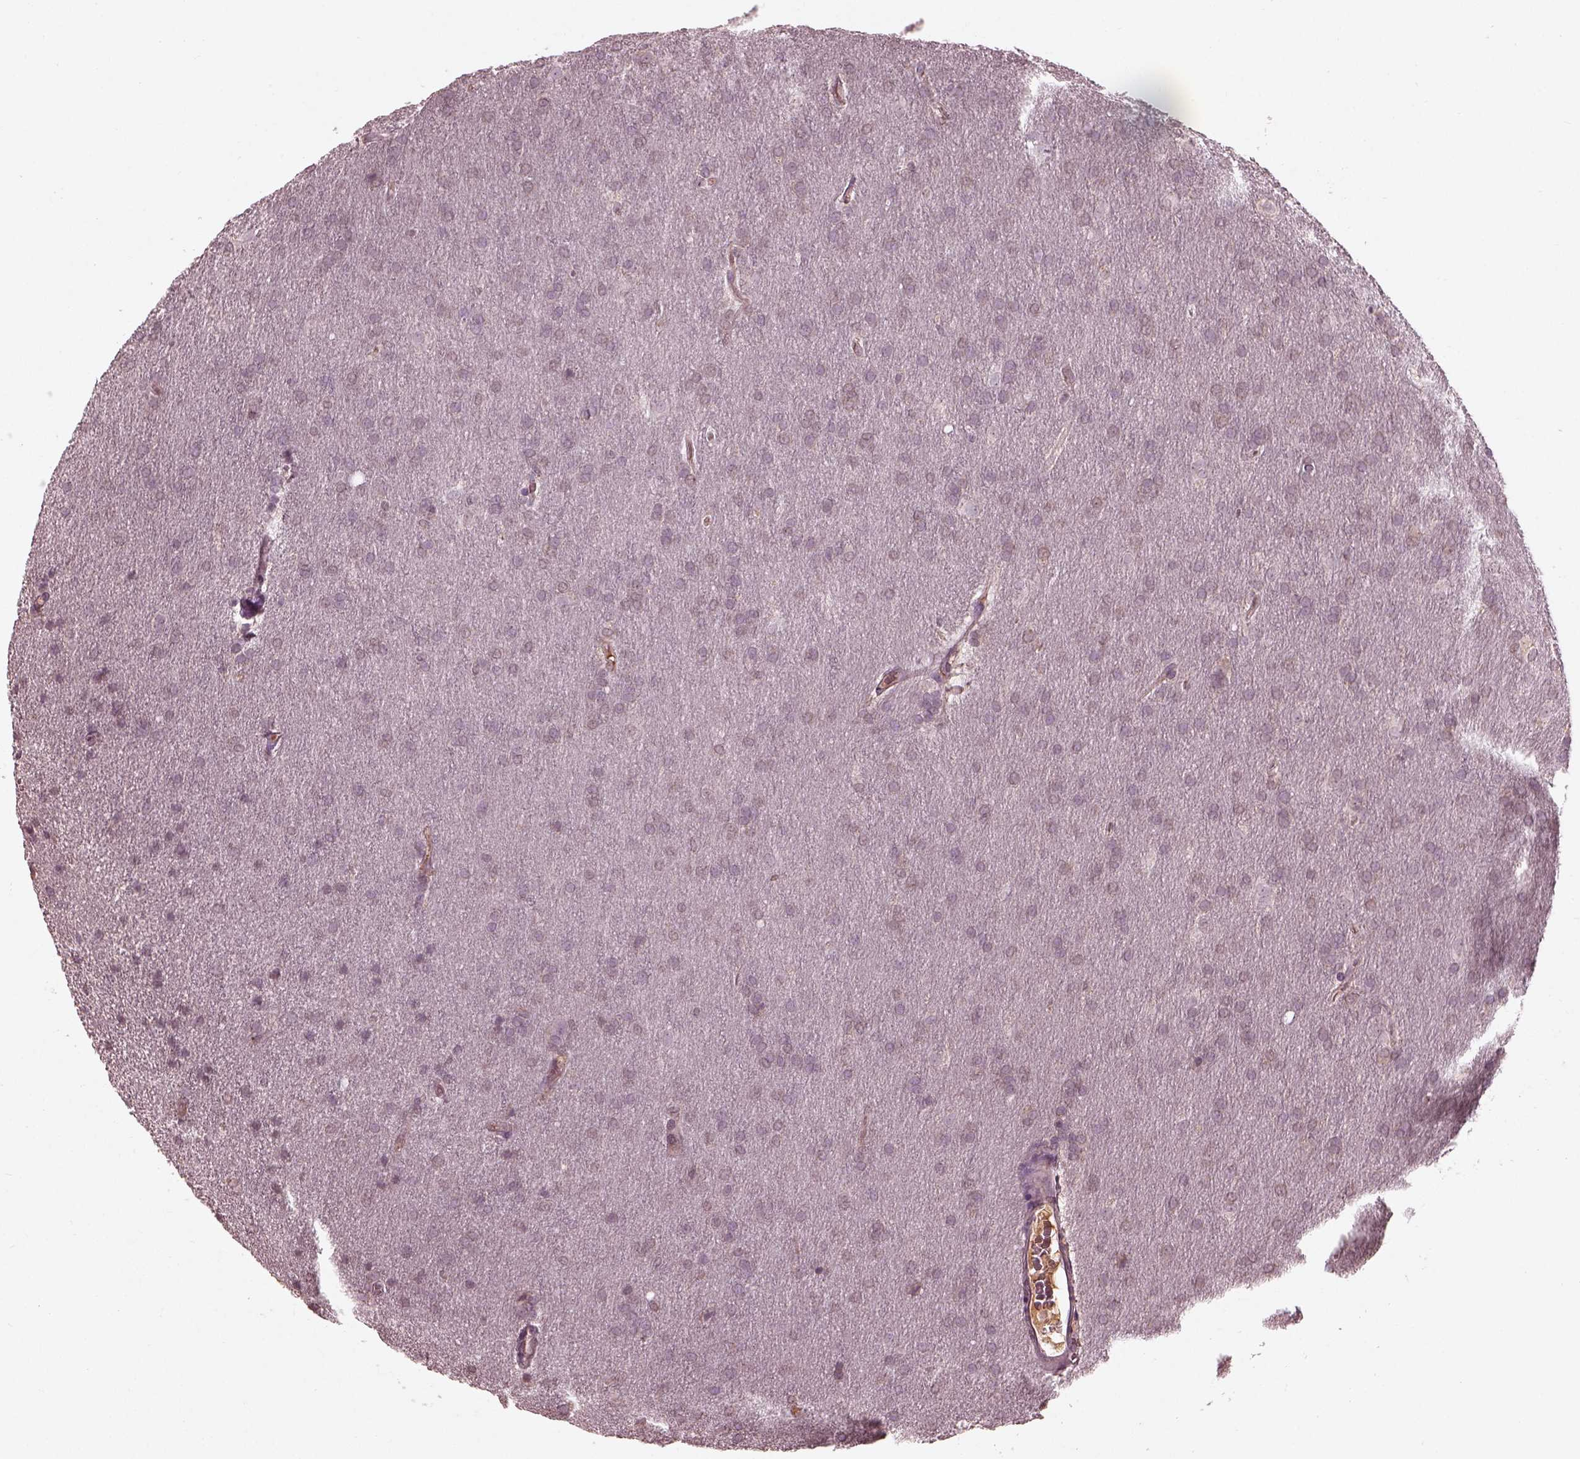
{"staining": {"intensity": "negative", "quantity": "none", "location": "none"}, "tissue": "glioma", "cell_type": "Tumor cells", "image_type": "cancer", "snomed": [{"axis": "morphology", "description": "Glioma, malignant, Low grade"}, {"axis": "topography", "description": "Brain"}], "caption": "This image is of glioma stained with IHC to label a protein in brown with the nuclei are counter-stained blue. There is no staining in tumor cells. (DAB (3,3'-diaminobenzidine) immunohistochemistry (IHC), high magnification).", "gene": "CALR3", "patient": {"sex": "female", "age": 32}}